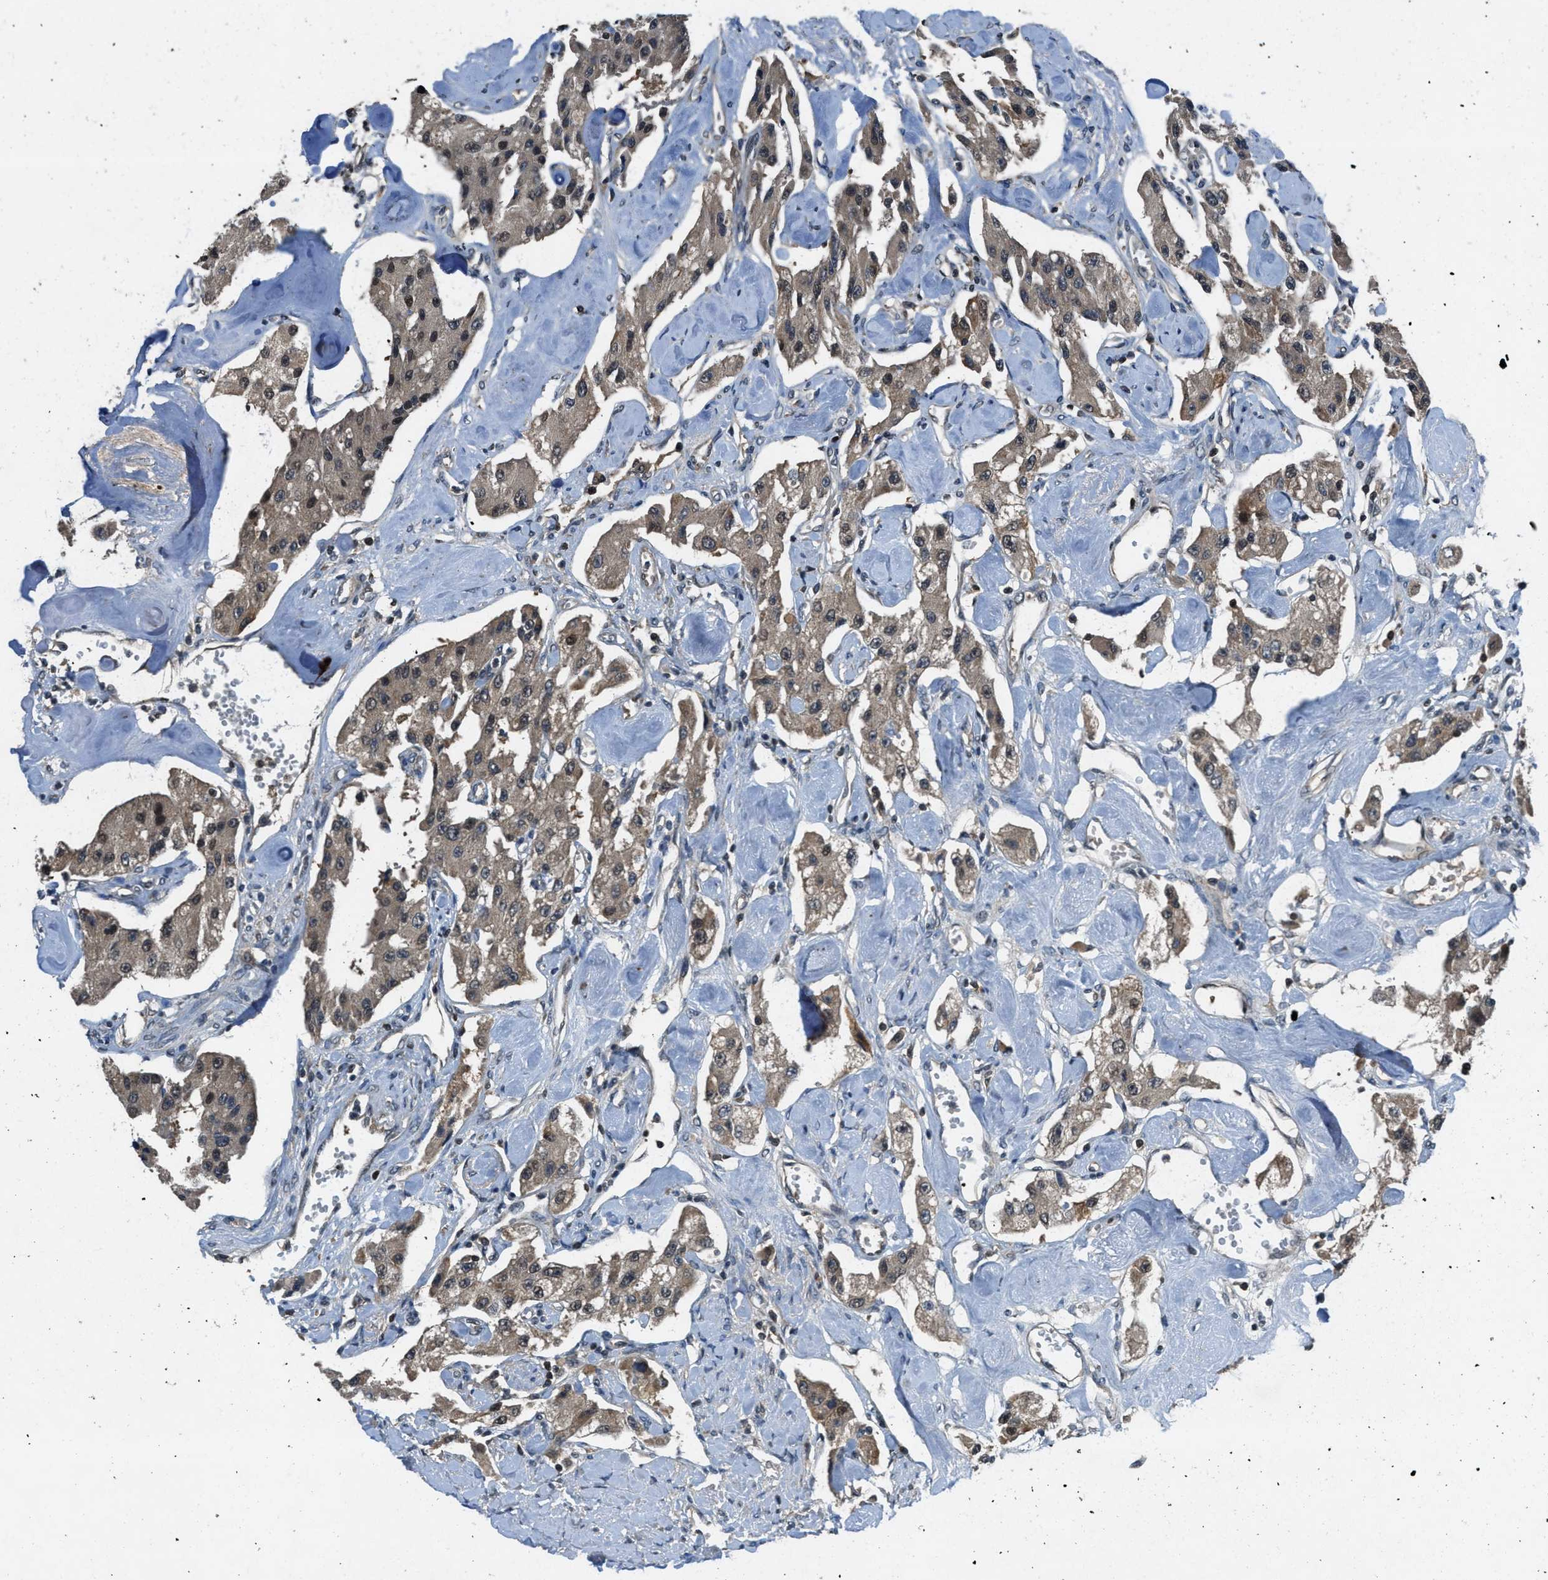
{"staining": {"intensity": "moderate", "quantity": ">75%", "location": "cytoplasmic/membranous"}, "tissue": "carcinoid", "cell_type": "Tumor cells", "image_type": "cancer", "snomed": [{"axis": "morphology", "description": "Carcinoid, malignant, NOS"}, {"axis": "topography", "description": "Pancreas"}], "caption": "DAB immunohistochemical staining of human carcinoid shows moderate cytoplasmic/membranous protein staining in about >75% of tumor cells.", "gene": "DUSP6", "patient": {"sex": "male", "age": 41}}